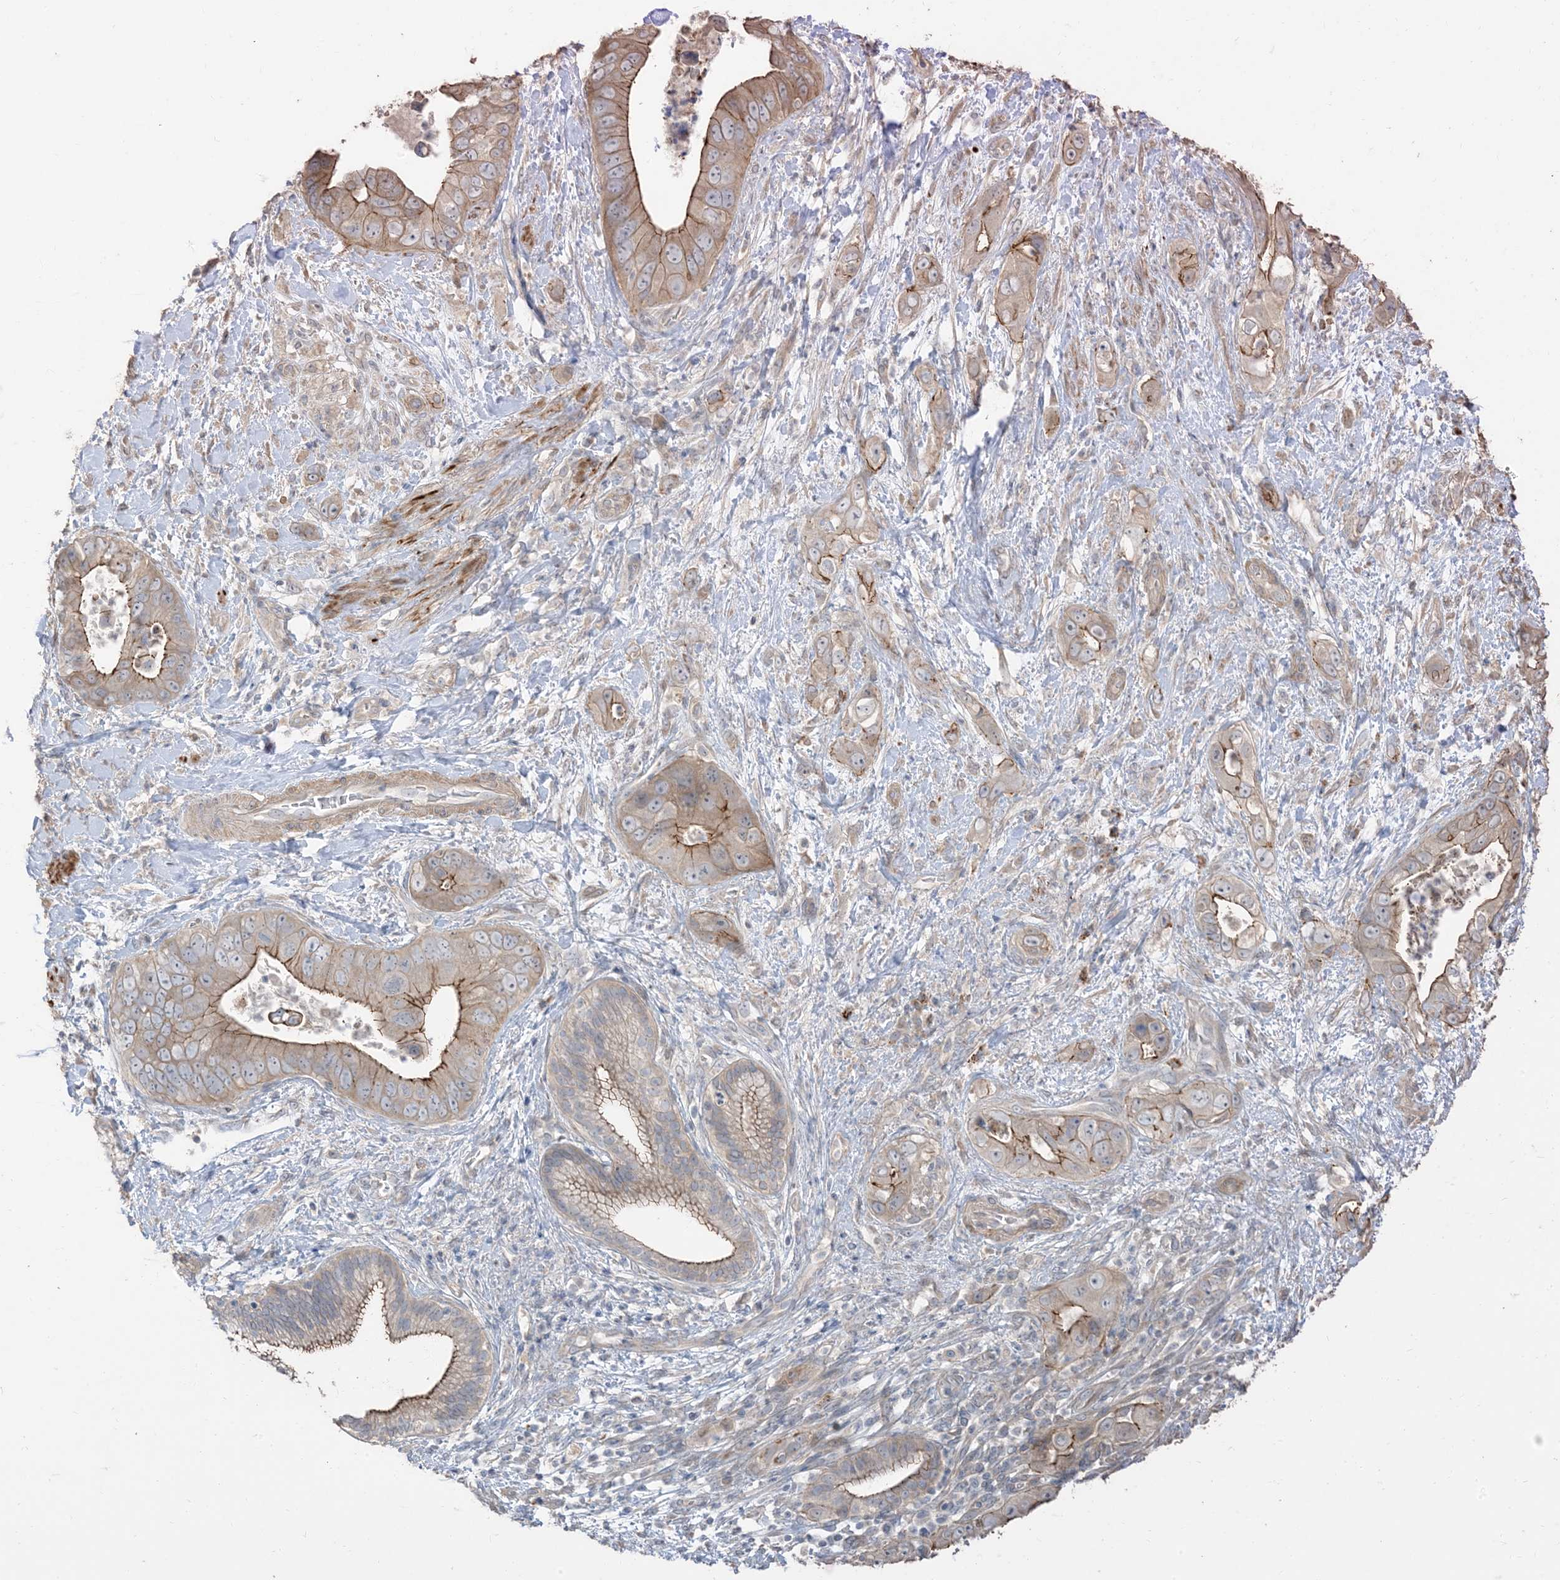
{"staining": {"intensity": "moderate", "quantity": "25%-75%", "location": "cytoplasmic/membranous"}, "tissue": "pancreatic cancer", "cell_type": "Tumor cells", "image_type": "cancer", "snomed": [{"axis": "morphology", "description": "Adenocarcinoma, NOS"}, {"axis": "topography", "description": "Pancreas"}], "caption": "Immunohistochemistry micrograph of human adenocarcinoma (pancreatic) stained for a protein (brown), which displays medium levels of moderate cytoplasmic/membranous staining in approximately 25%-75% of tumor cells.", "gene": "RNF175", "patient": {"sex": "female", "age": 78}}